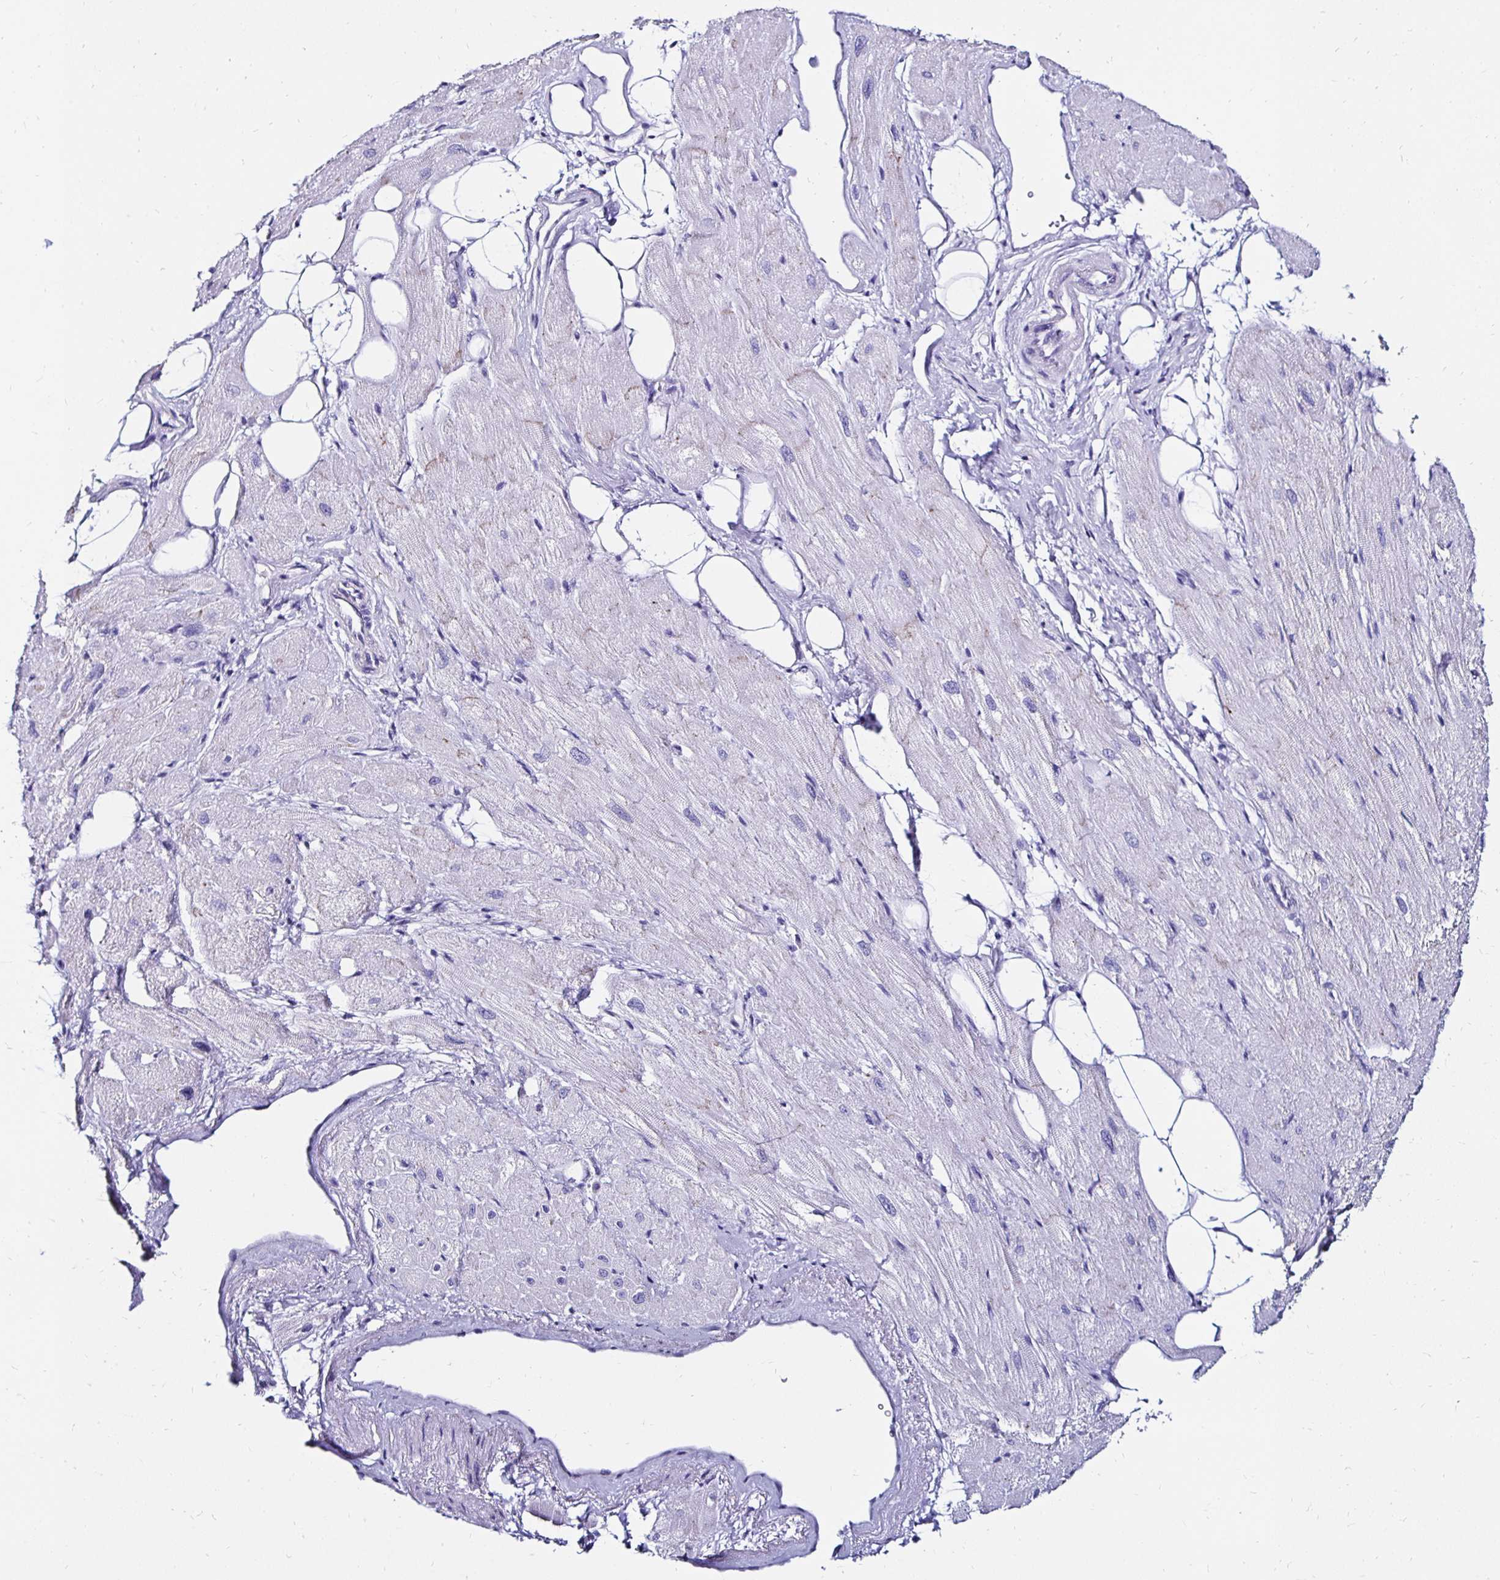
{"staining": {"intensity": "negative", "quantity": "none", "location": "none"}, "tissue": "heart muscle", "cell_type": "Cardiomyocytes", "image_type": "normal", "snomed": [{"axis": "morphology", "description": "Normal tissue, NOS"}, {"axis": "topography", "description": "Heart"}], "caption": "DAB immunohistochemical staining of unremarkable heart muscle displays no significant staining in cardiomyocytes.", "gene": "KCNT1", "patient": {"sex": "male", "age": 62}}